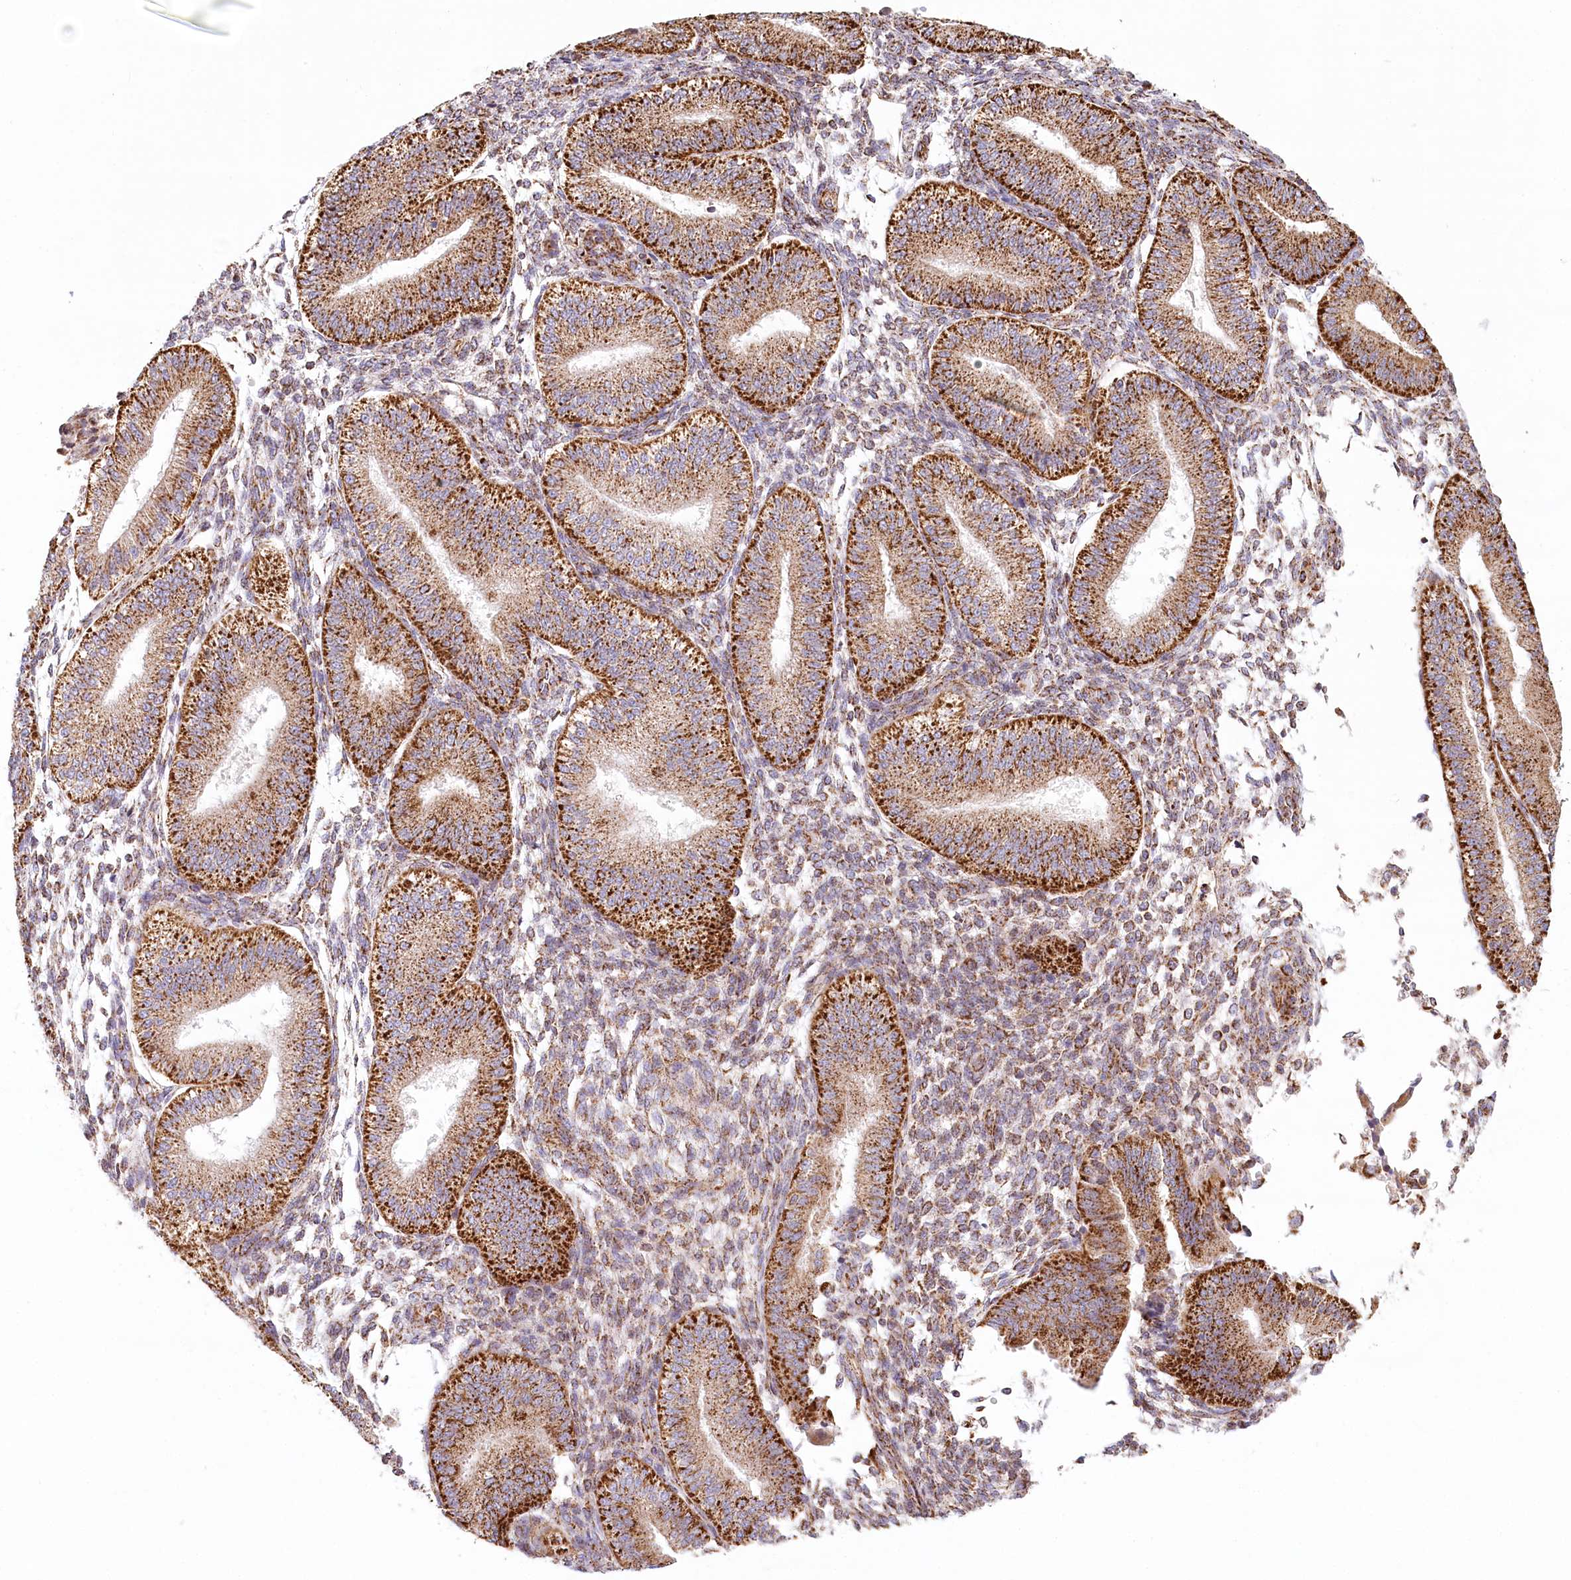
{"staining": {"intensity": "moderate", "quantity": ">75%", "location": "cytoplasmic/membranous"}, "tissue": "endometrium", "cell_type": "Cells in endometrial stroma", "image_type": "normal", "snomed": [{"axis": "morphology", "description": "Normal tissue, NOS"}, {"axis": "topography", "description": "Endometrium"}], "caption": "IHC photomicrograph of normal endometrium: endometrium stained using IHC demonstrates medium levels of moderate protein expression localized specifically in the cytoplasmic/membranous of cells in endometrial stroma, appearing as a cytoplasmic/membranous brown color.", "gene": "UMPS", "patient": {"sex": "female", "age": 39}}